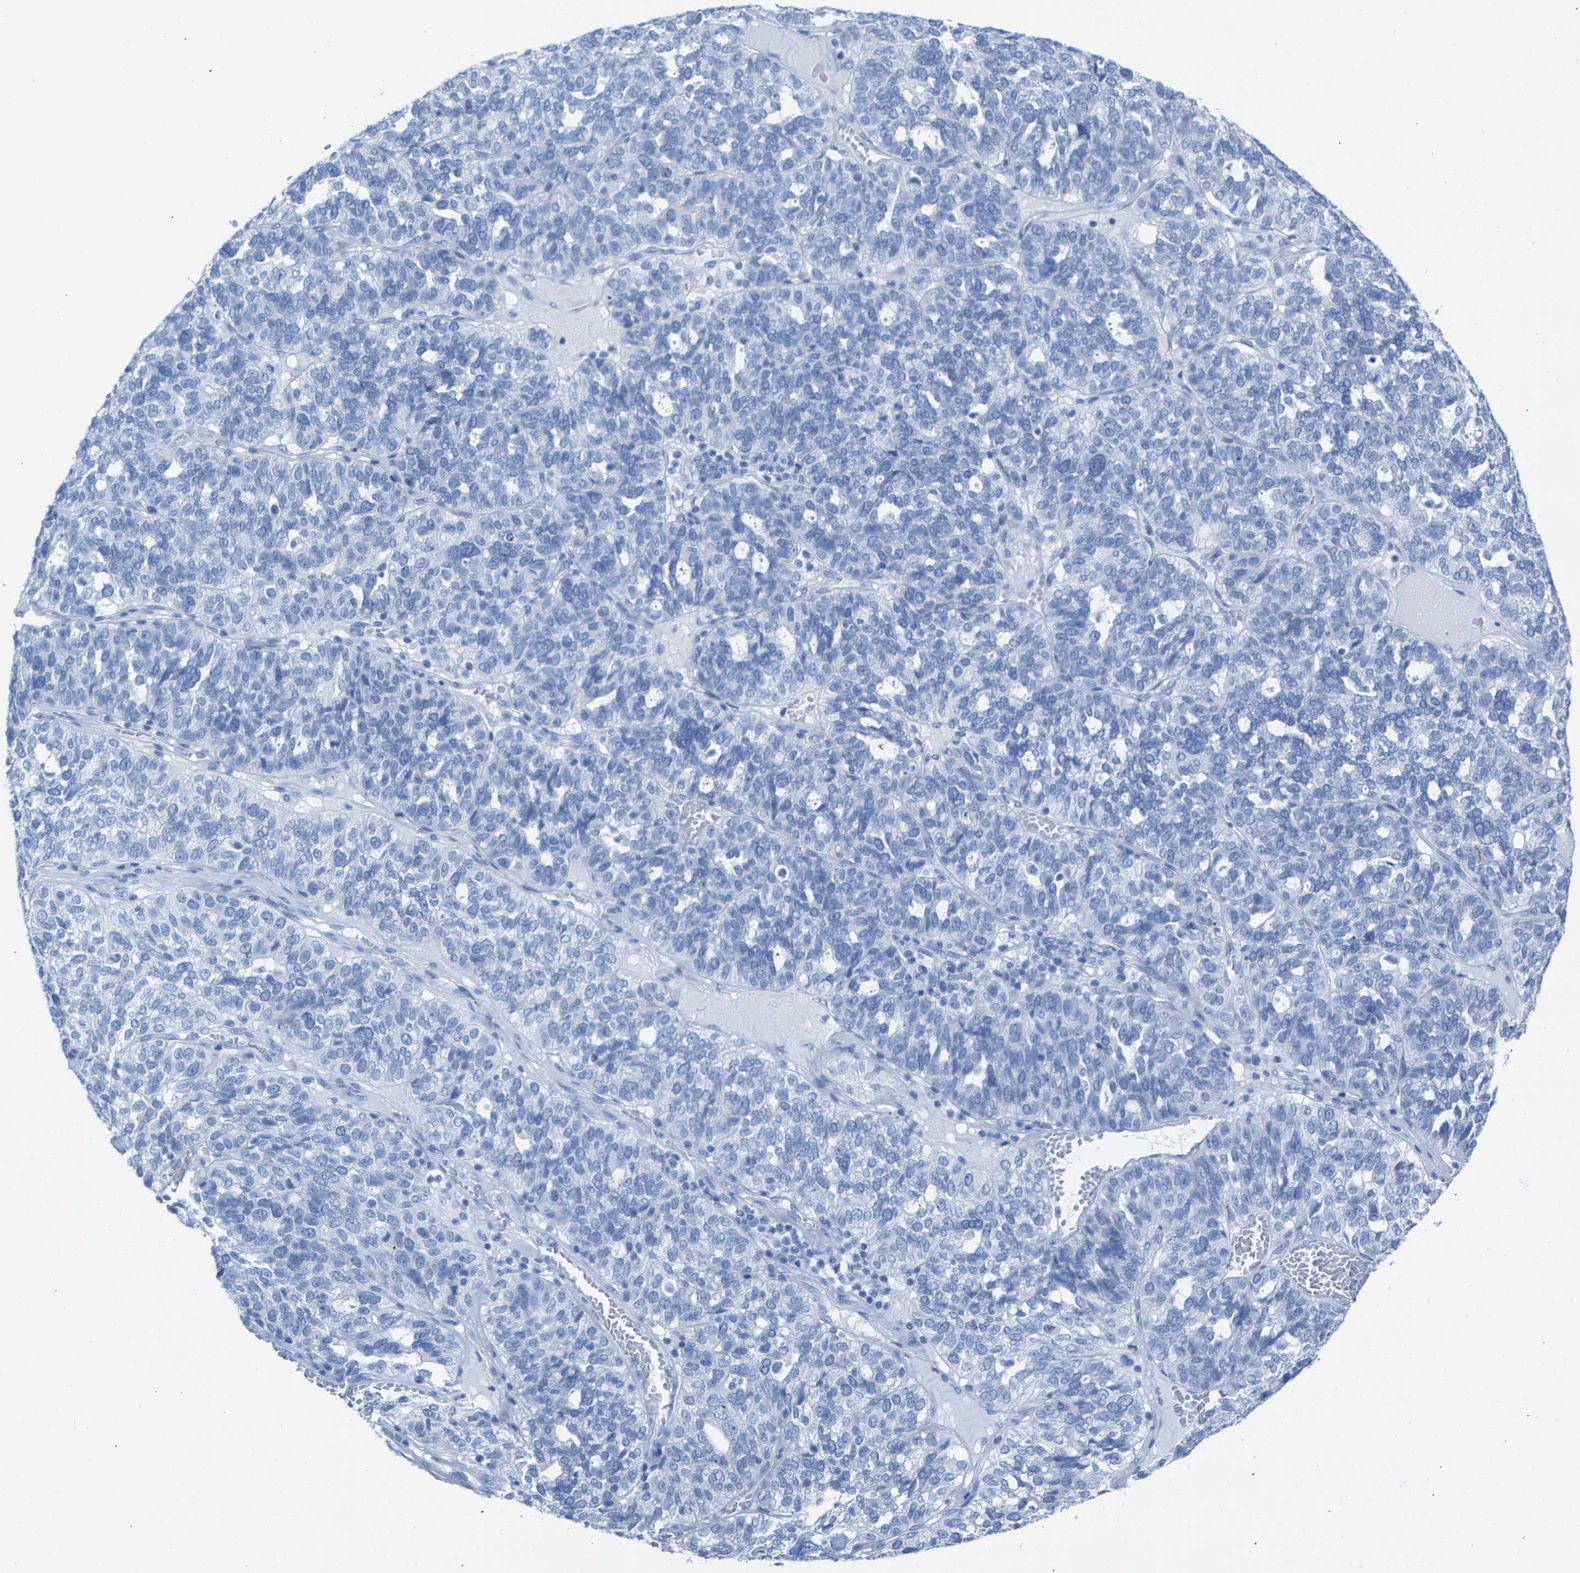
{"staining": {"intensity": "negative", "quantity": "none", "location": "none"}, "tissue": "ovarian cancer", "cell_type": "Tumor cells", "image_type": "cancer", "snomed": [{"axis": "morphology", "description": "Cystadenocarcinoma, serous, NOS"}, {"axis": "topography", "description": "Ovary"}], "caption": "Protein analysis of ovarian cancer (serous cystadenocarcinoma) shows no significant expression in tumor cells.", "gene": "CPA1", "patient": {"sex": "female", "age": 59}}